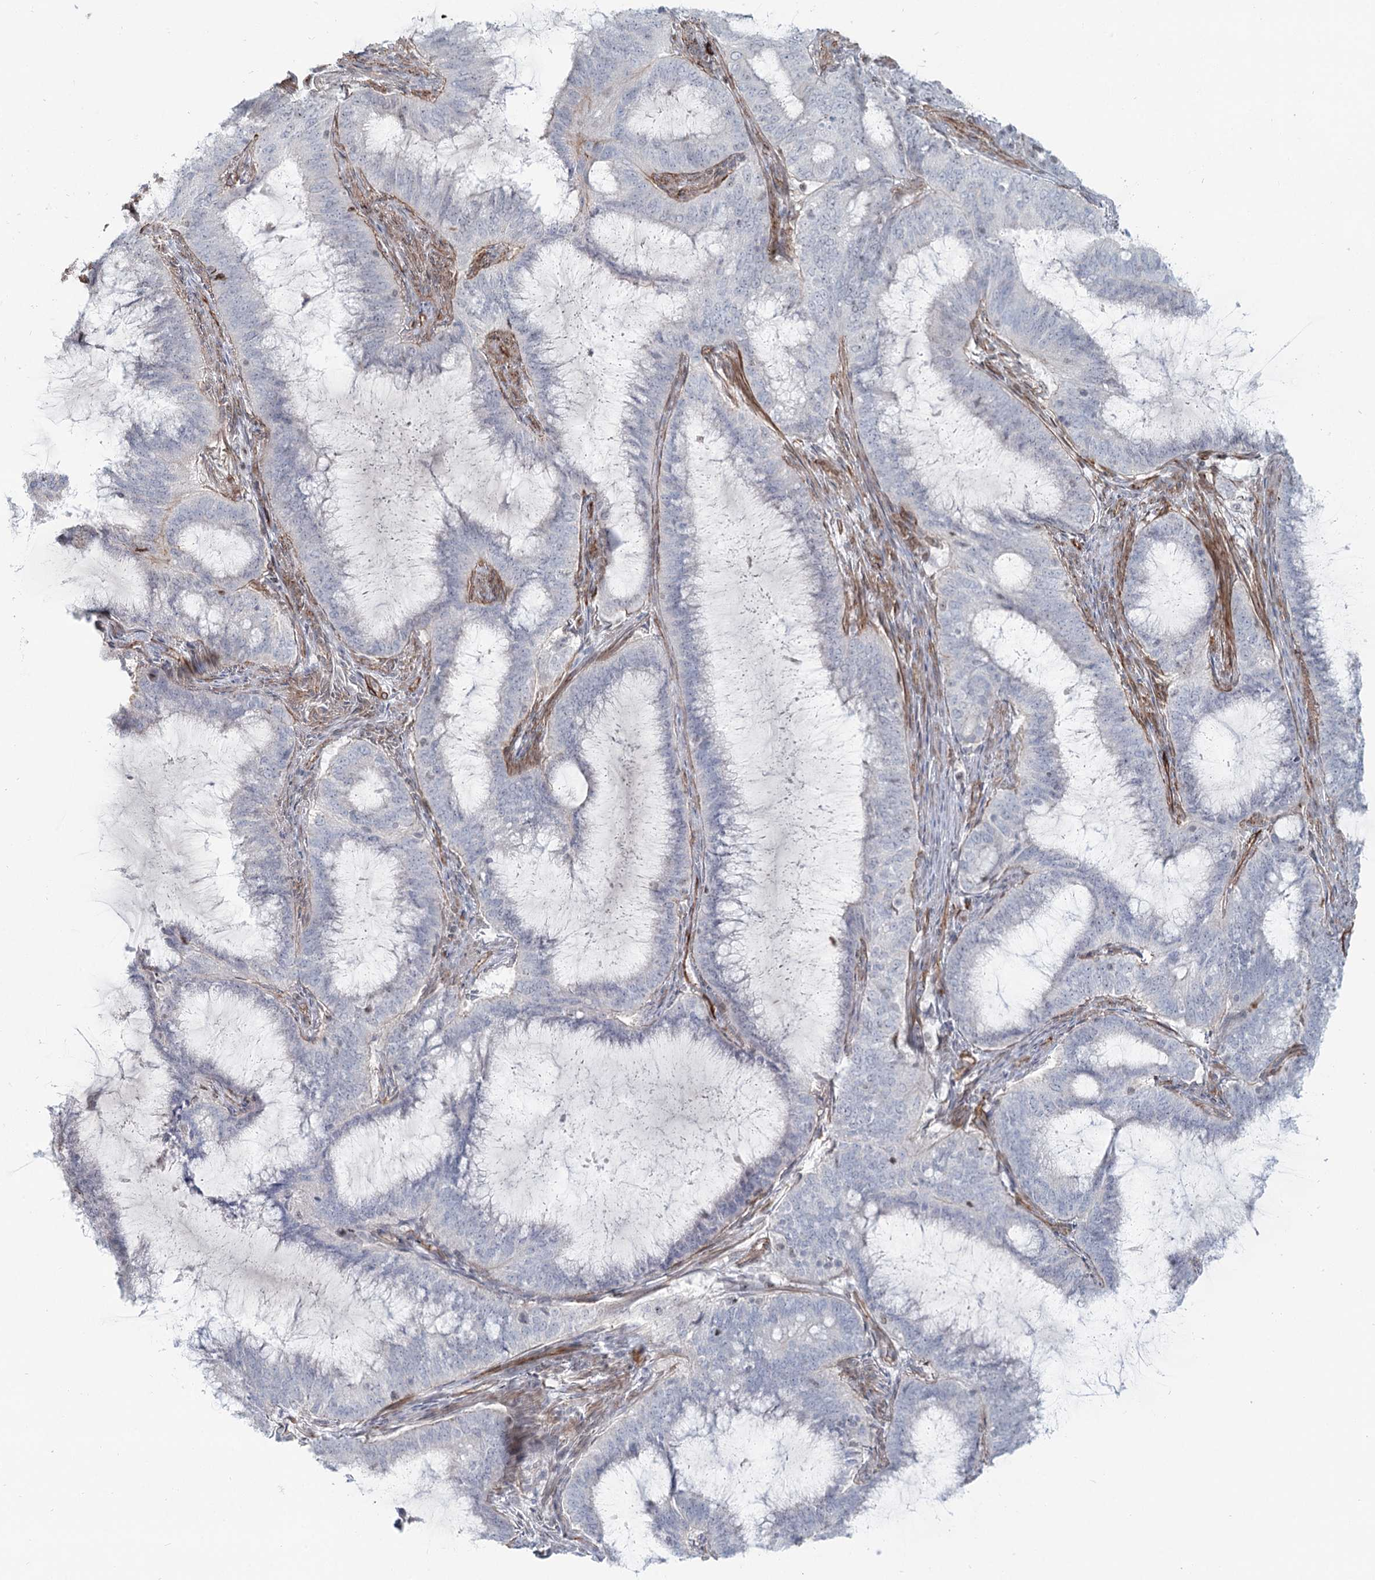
{"staining": {"intensity": "negative", "quantity": "none", "location": "none"}, "tissue": "endometrial cancer", "cell_type": "Tumor cells", "image_type": "cancer", "snomed": [{"axis": "morphology", "description": "Adenocarcinoma, NOS"}, {"axis": "topography", "description": "Endometrium"}], "caption": "High power microscopy photomicrograph of an immunohistochemistry (IHC) image of endometrial cancer (adenocarcinoma), revealing no significant positivity in tumor cells.", "gene": "ZFYVE28", "patient": {"sex": "female", "age": 51}}